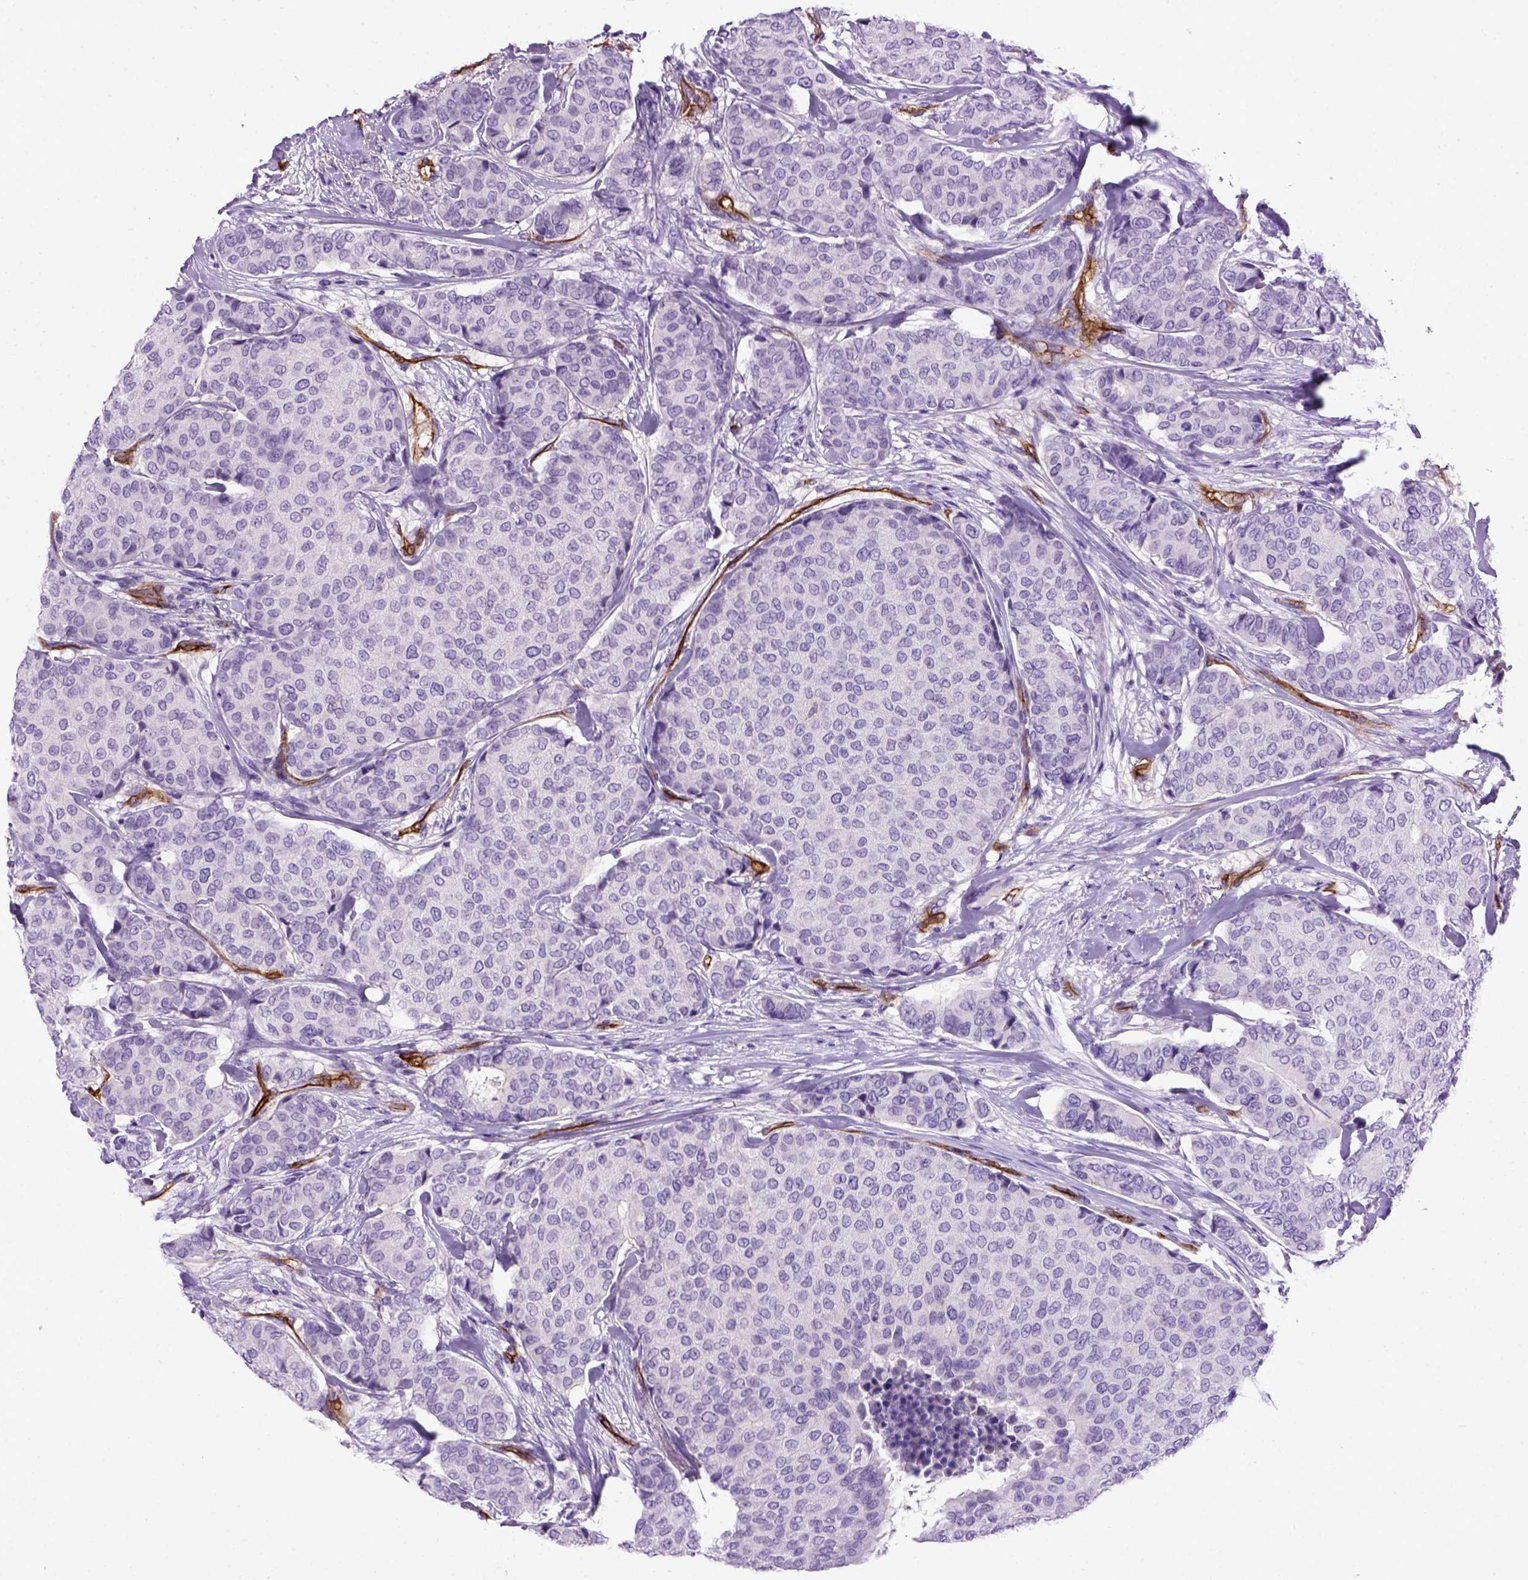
{"staining": {"intensity": "negative", "quantity": "none", "location": "none"}, "tissue": "breast cancer", "cell_type": "Tumor cells", "image_type": "cancer", "snomed": [{"axis": "morphology", "description": "Duct carcinoma"}, {"axis": "topography", "description": "Breast"}], "caption": "This micrograph is of breast cancer (invasive ductal carcinoma) stained with immunohistochemistry (IHC) to label a protein in brown with the nuclei are counter-stained blue. There is no staining in tumor cells.", "gene": "ENG", "patient": {"sex": "female", "age": 75}}